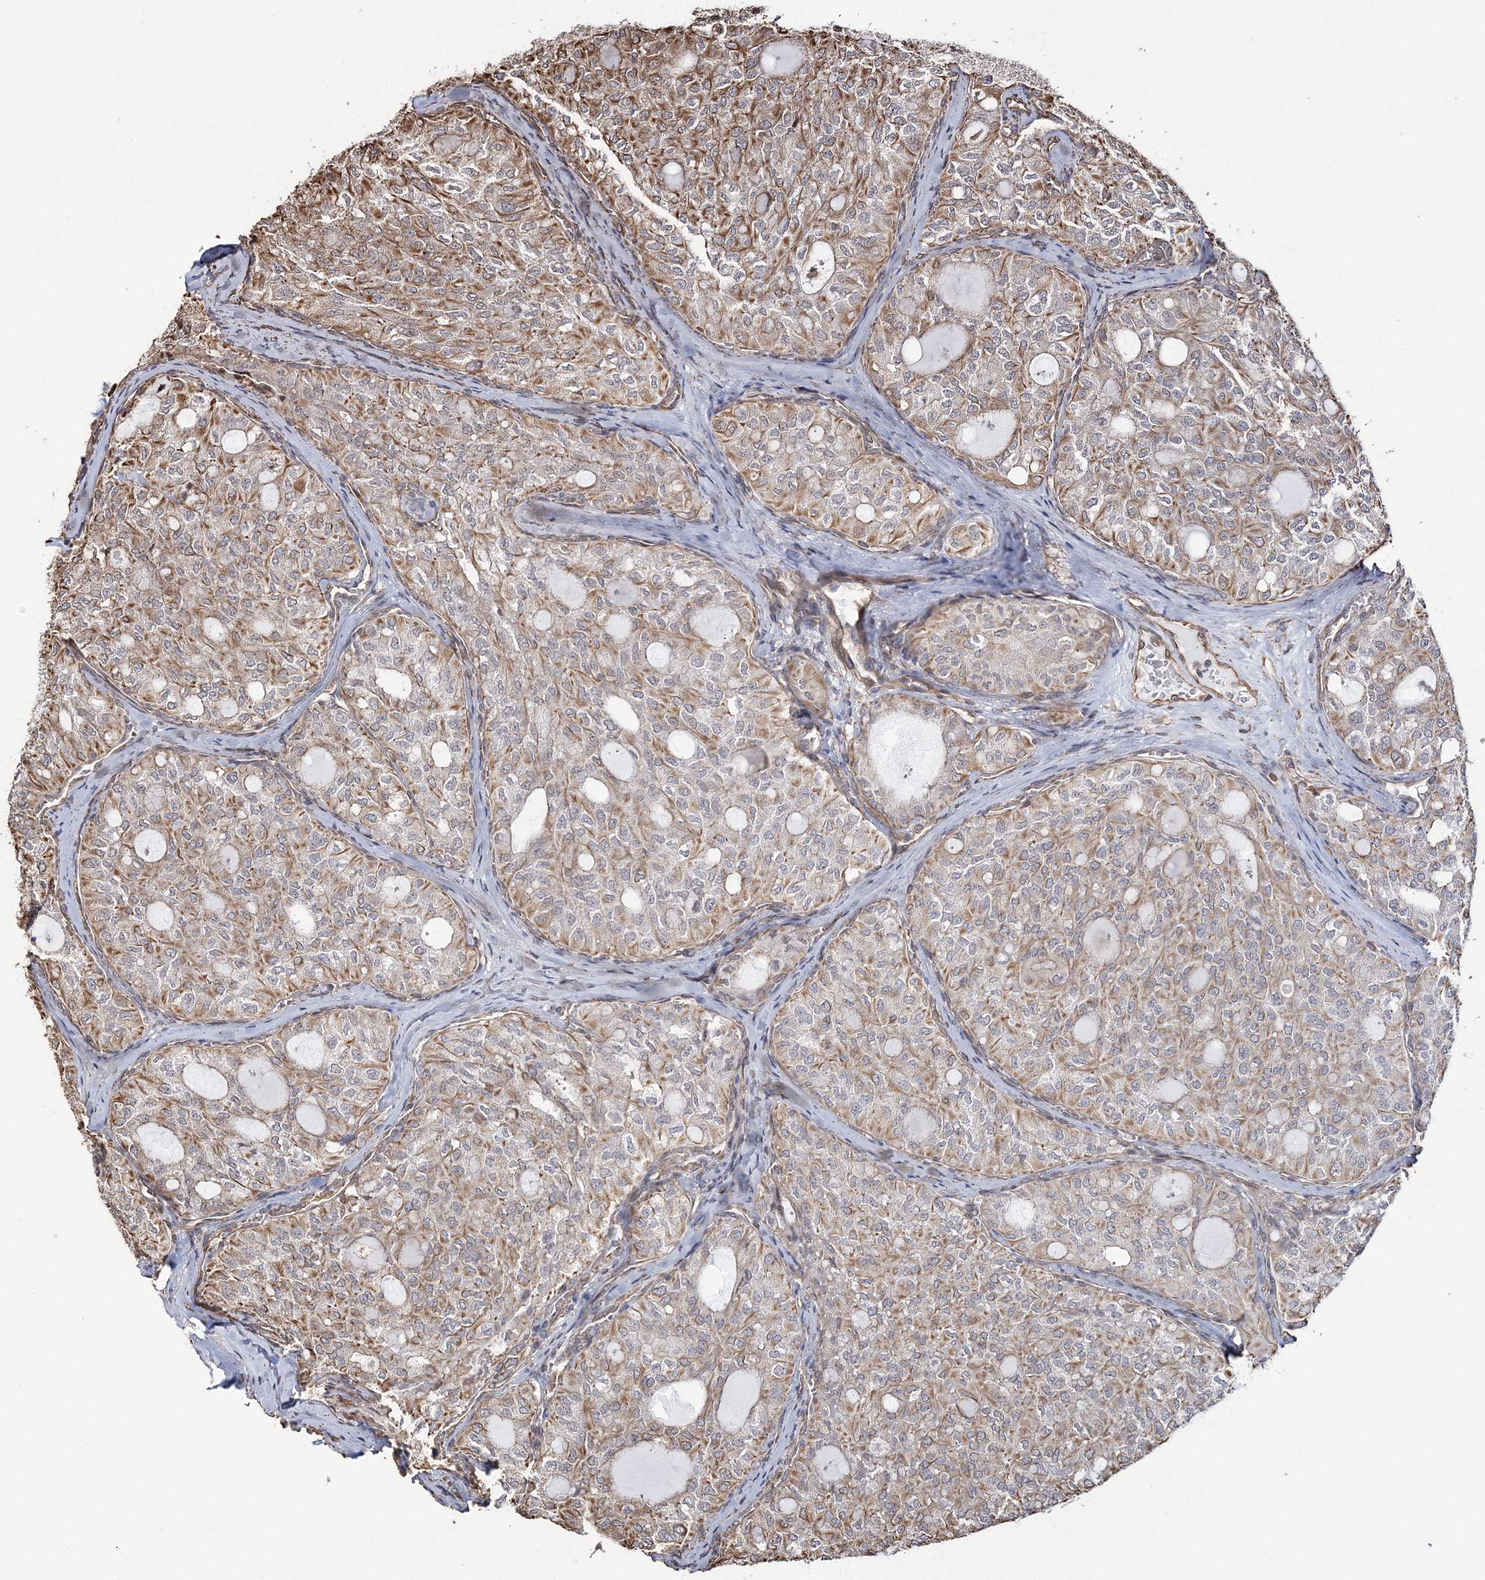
{"staining": {"intensity": "moderate", "quantity": "25%-75%", "location": "cytoplasmic/membranous"}, "tissue": "thyroid cancer", "cell_type": "Tumor cells", "image_type": "cancer", "snomed": [{"axis": "morphology", "description": "Follicular adenoma carcinoma, NOS"}, {"axis": "topography", "description": "Thyroid gland"}], "caption": "Tumor cells exhibit moderate cytoplasmic/membranous staining in about 25%-75% of cells in follicular adenoma carcinoma (thyroid).", "gene": "ATP11B", "patient": {"sex": "male", "age": 75}}